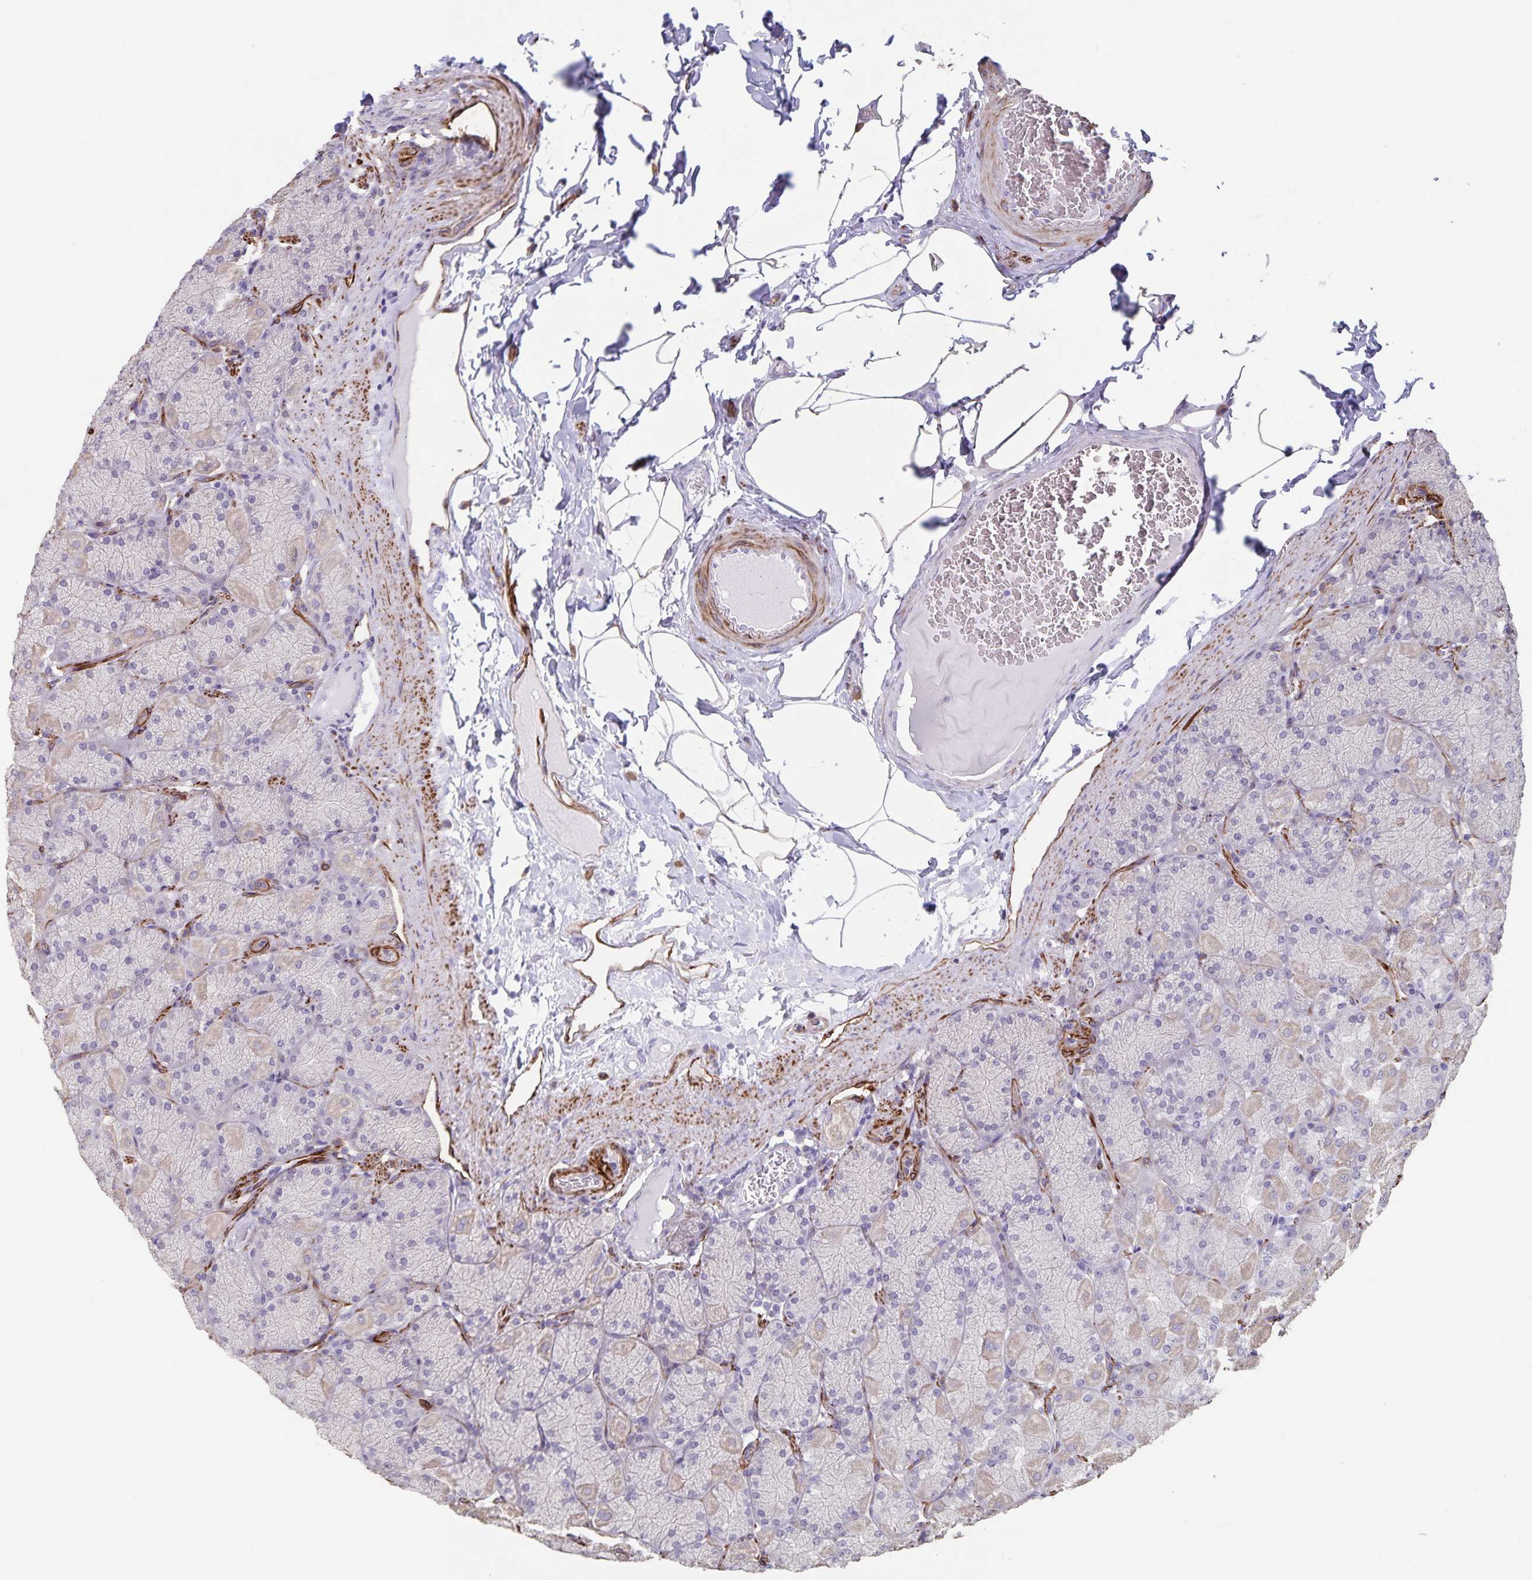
{"staining": {"intensity": "weak", "quantity": "25%-75%", "location": "cytoplasmic/membranous"}, "tissue": "stomach", "cell_type": "Glandular cells", "image_type": "normal", "snomed": [{"axis": "morphology", "description": "Normal tissue, NOS"}, {"axis": "topography", "description": "Stomach, upper"}], "caption": "Unremarkable stomach was stained to show a protein in brown. There is low levels of weak cytoplasmic/membranous positivity in approximately 25%-75% of glandular cells.", "gene": "SYNM", "patient": {"sex": "female", "age": 56}}